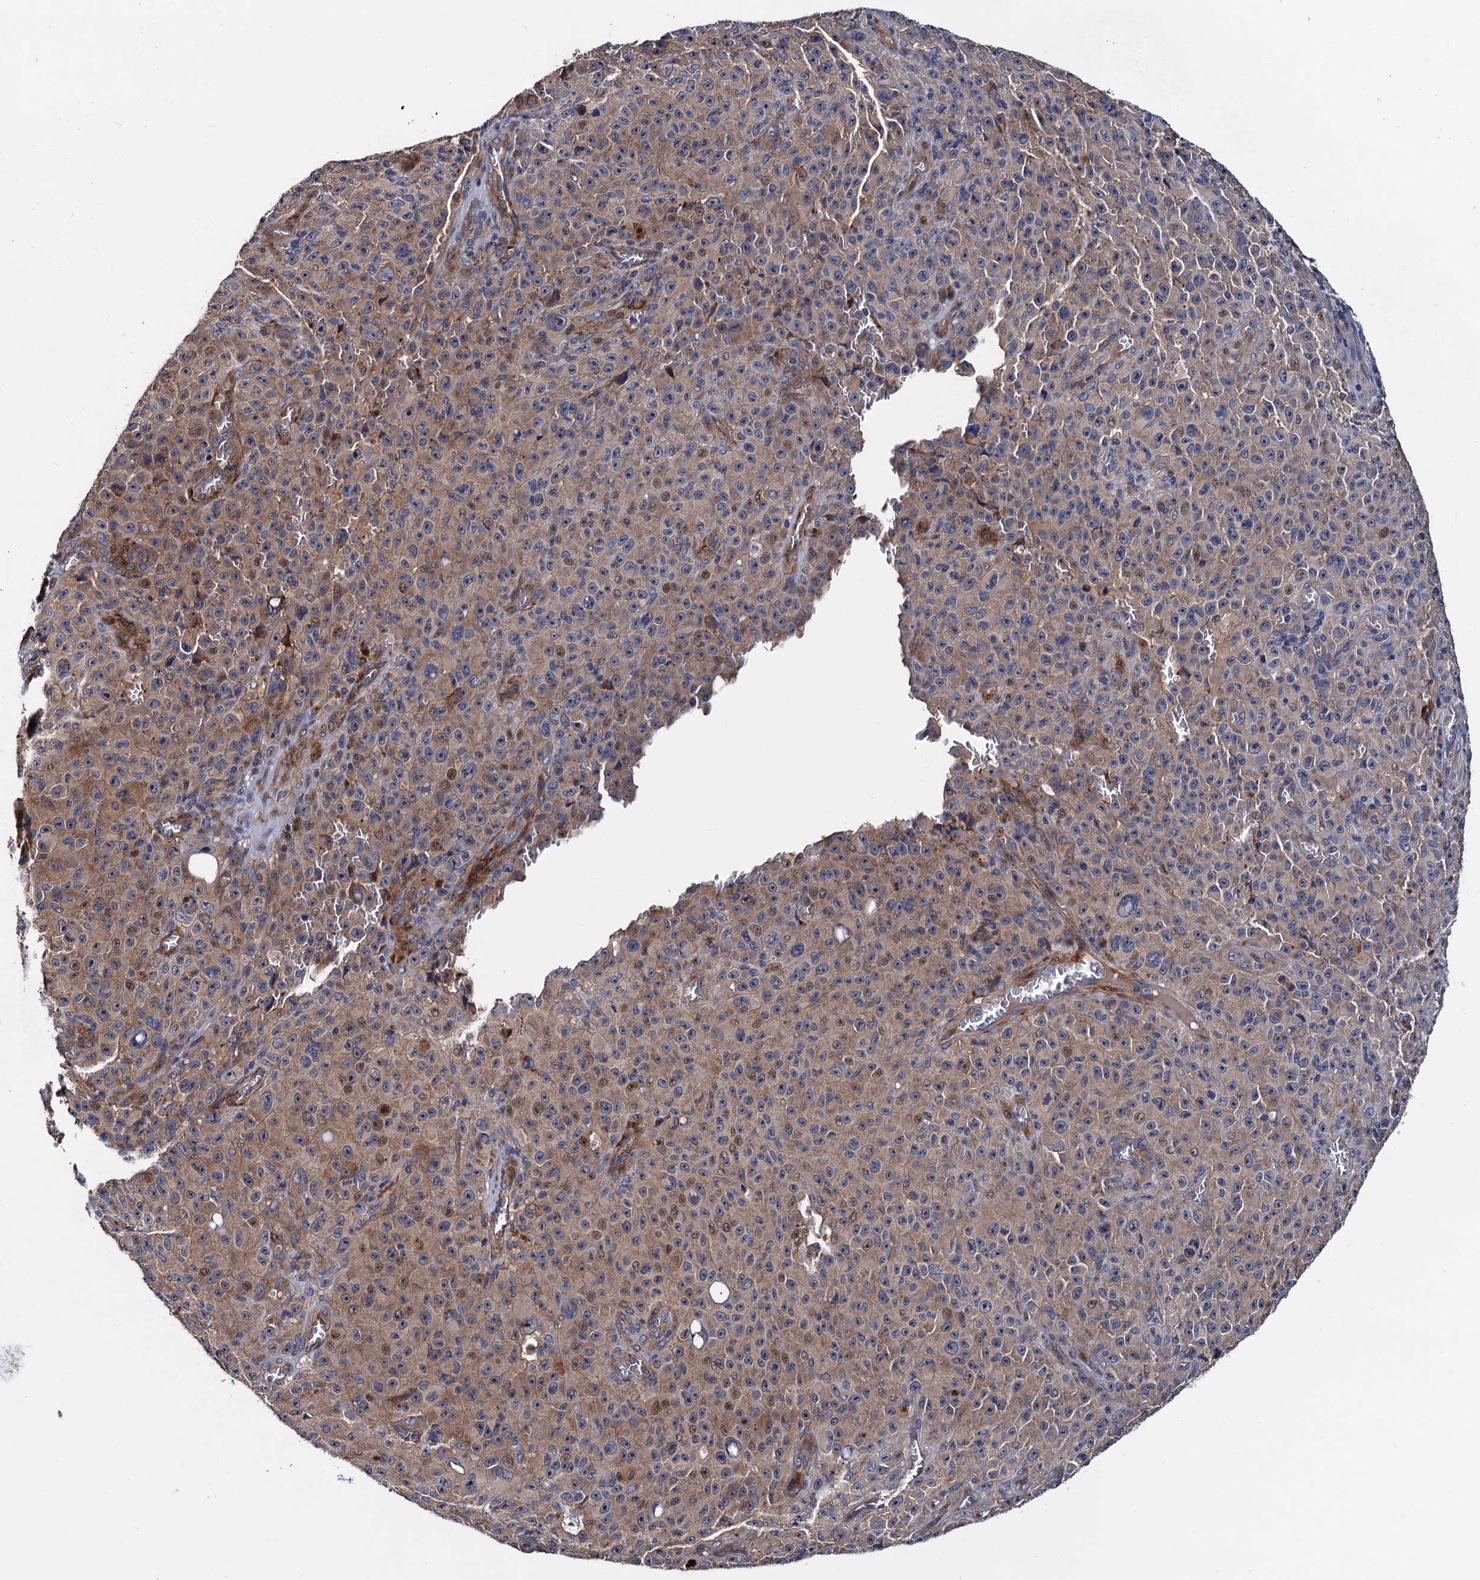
{"staining": {"intensity": "weak", "quantity": ">75%", "location": "cytoplasmic/membranous"}, "tissue": "melanoma", "cell_type": "Tumor cells", "image_type": "cancer", "snomed": [{"axis": "morphology", "description": "Malignant melanoma, NOS"}, {"axis": "topography", "description": "Skin"}], "caption": "Weak cytoplasmic/membranous protein positivity is seen in about >75% of tumor cells in melanoma.", "gene": "TRMT112", "patient": {"sex": "female", "age": 82}}